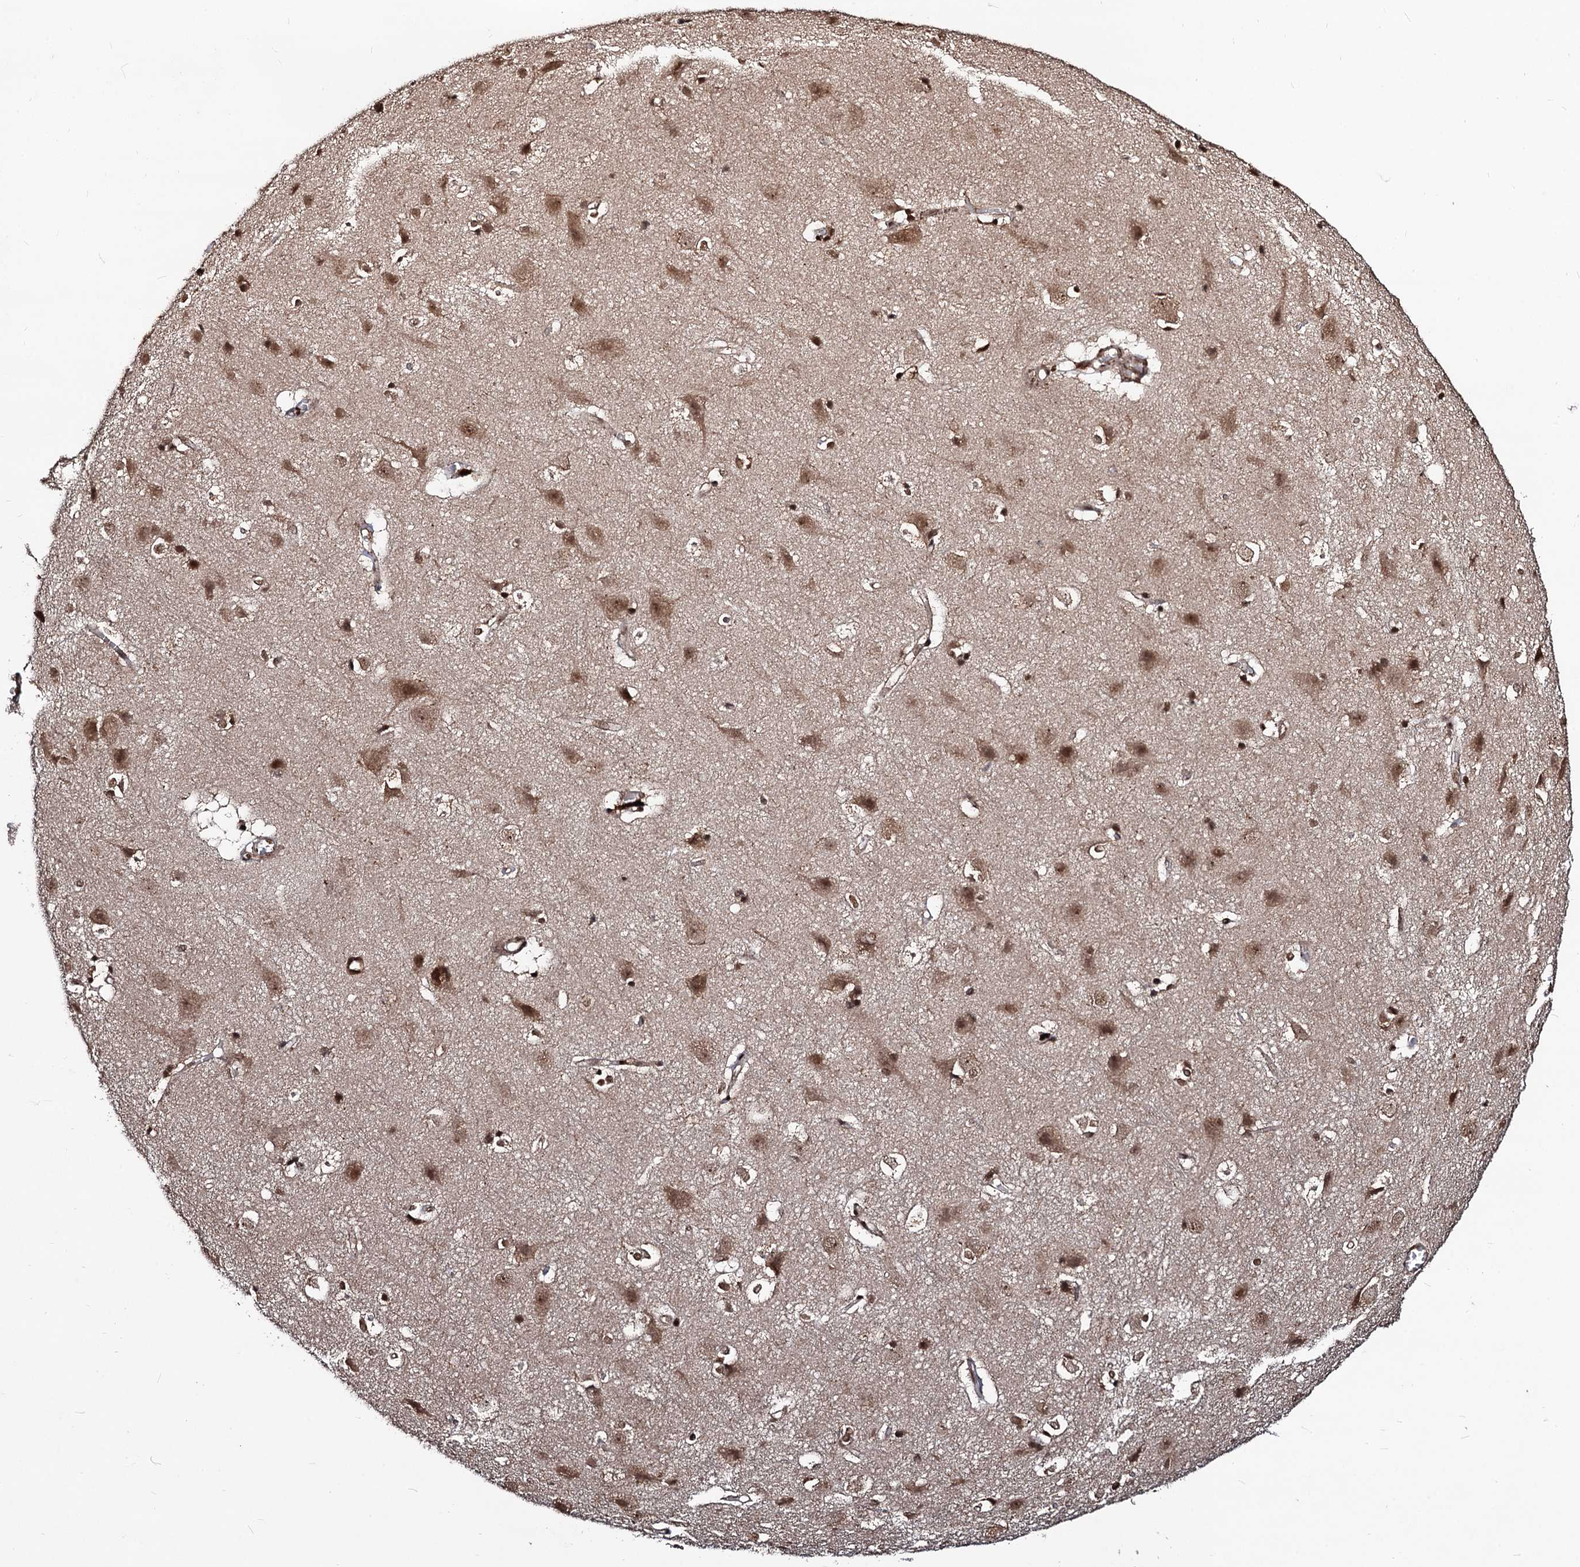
{"staining": {"intensity": "moderate", "quantity": ">75%", "location": "cytoplasmic/membranous"}, "tissue": "cerebral cortex", "cell_type": "Endothelial cells", "image_type": "normal", "snomed": [{"axis": "morphology", "description": "Normal tissue, NOS"}, {"axis": "topography", "description": "Cerebral cortex"}], "caption": "Endothelial cells exhibit medium levels of moderate cytoplasmic/membranous staining in about >75% of cells in benign human cerebral cortex. The staining is performed using DAB (3,3'-diaminobenzidine) brown chromogen to label protein expression. The nuclei are counter-stained blue using hematoxylin.", "gene": "SFSWAP", "patient": {"sex": "male", "age": 54}}